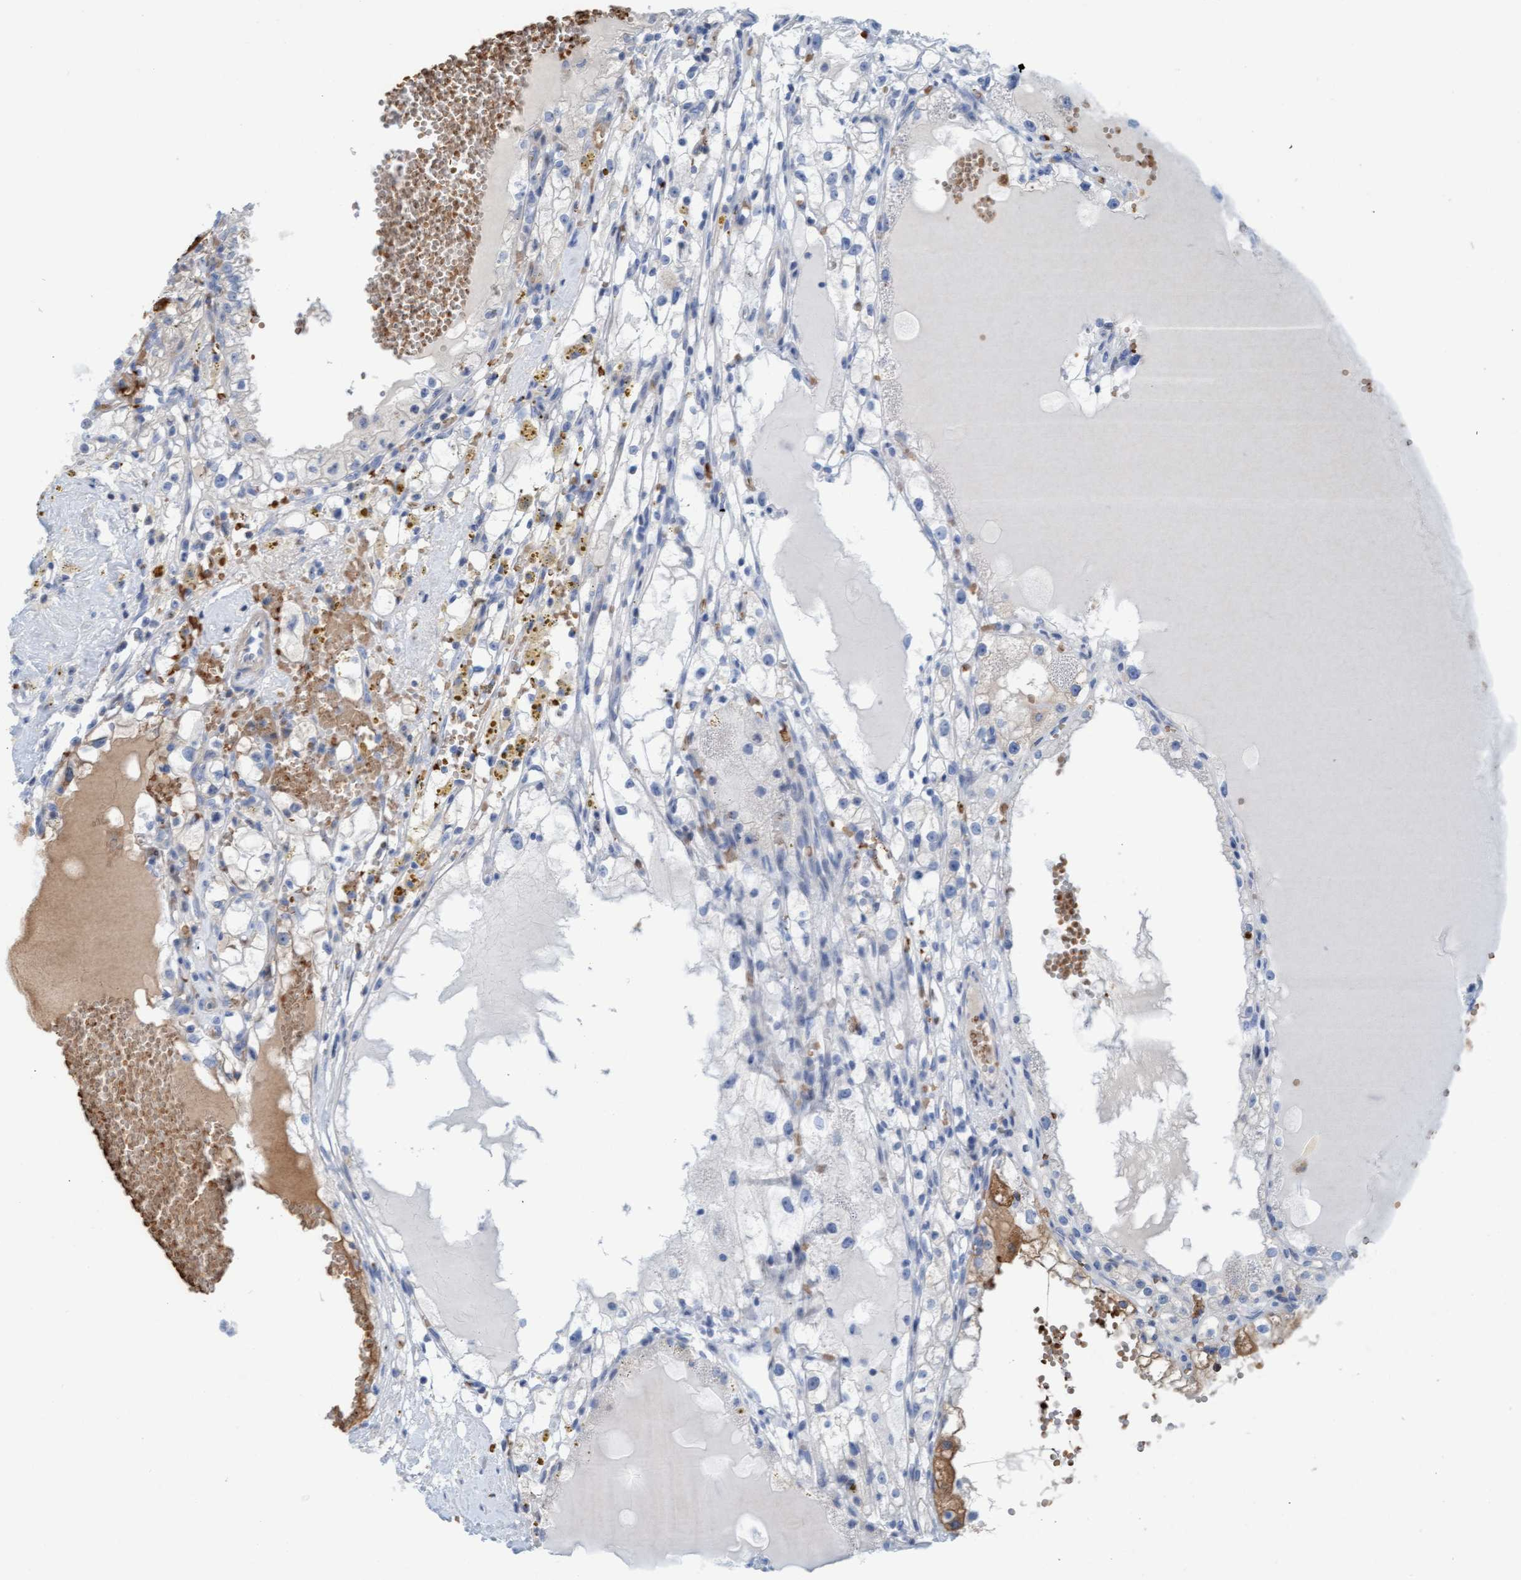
{"staining": {"intensity": "negative", "quantity": "none", "location": "none"}, "tissue": "renal cancer", "cell_type": "Tumor cells", "image_type": "cancer", "snomed": [{"axis": "morphology", "description": "Adenocarcinoma, NOS"}, {"axis": "topography", "description": "Kidney"}], "caption": "Tumor cells show no significant protein expression in renal adenocarcinoma.", "gene": "P2RX5", "patient": {"sex": "male", "age": 56}}